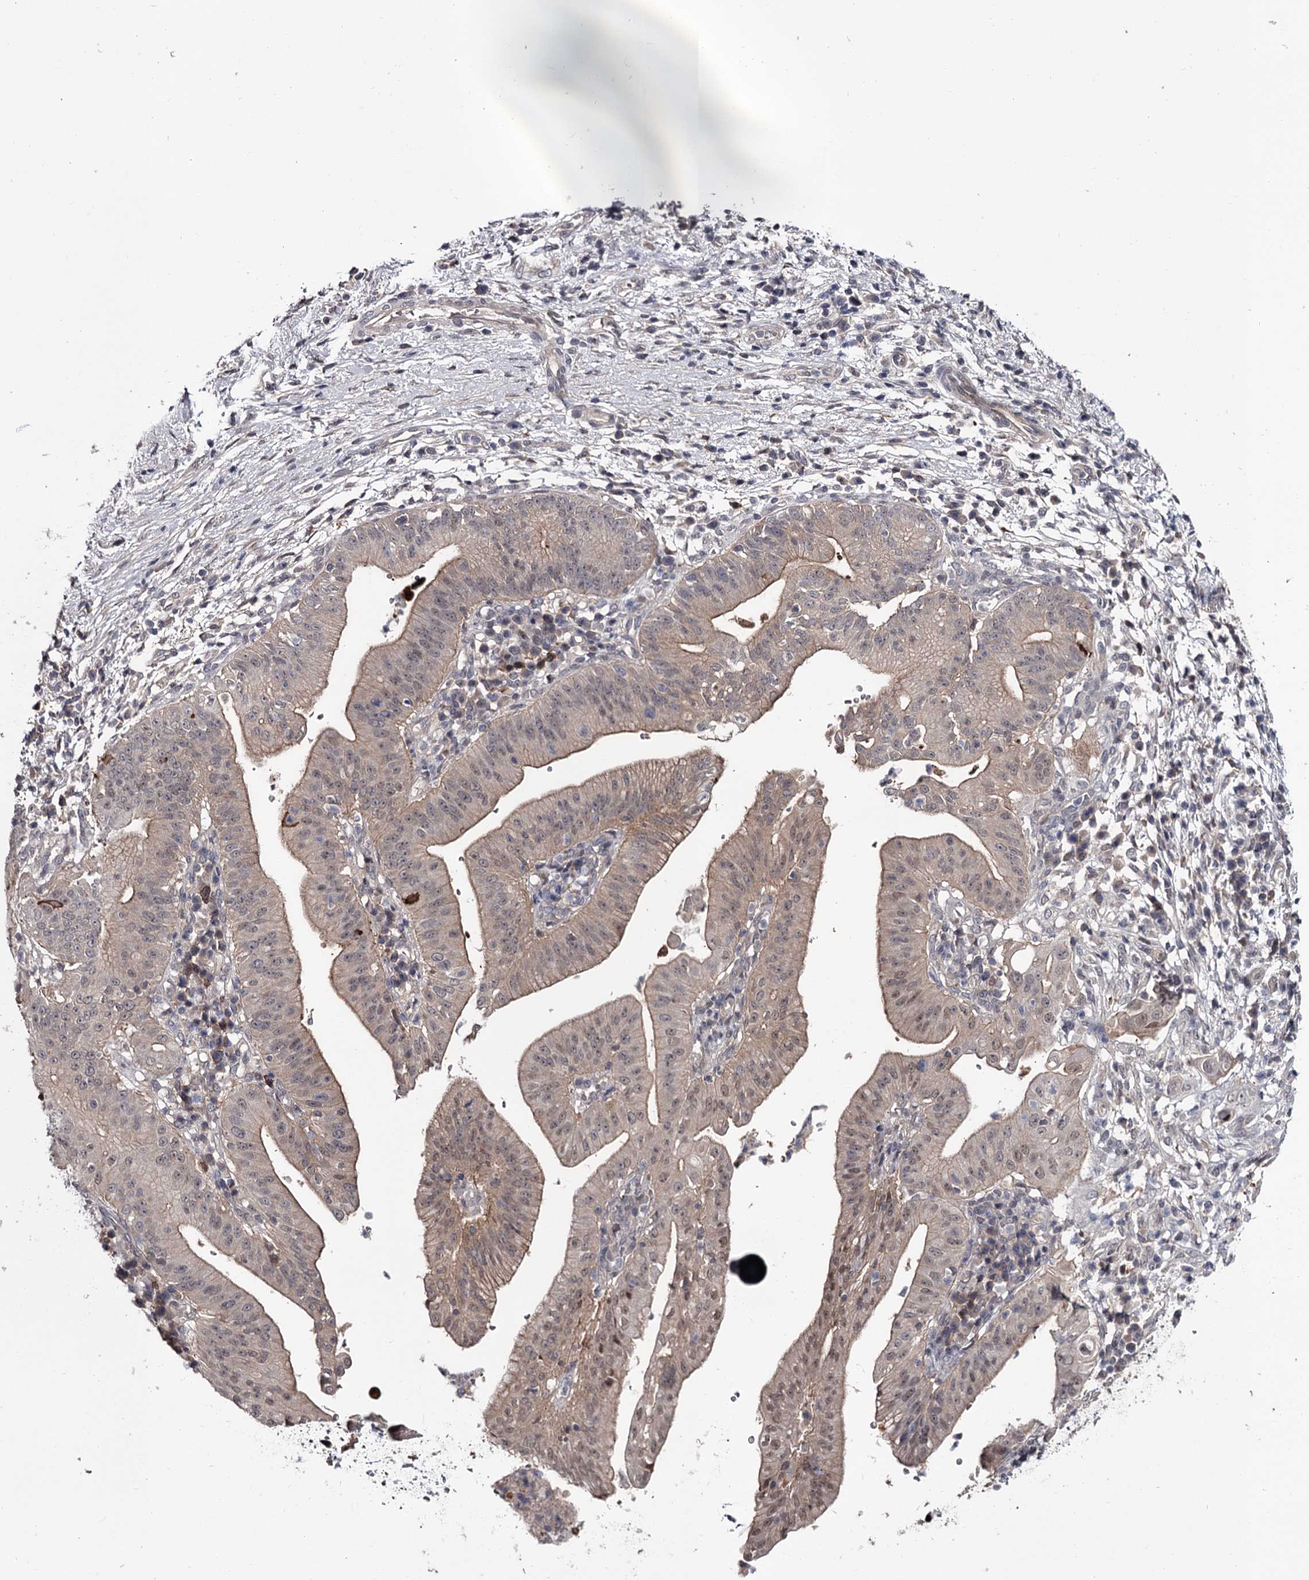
{"staining": {"intensity": "weak", "quantity": "<25%", "location": "cytoplasmic/membranous"}, "tissue": "pancreatic cancer", "cell_type": "Tumor cells", "image_type": "cancer", "snomed": [{"axis": "morphology", "description": "Adenocarcinoma, NOS"}, {"axis": "topography", "description": "Pancreas"}], "caption": "Immunohistochemistry (IHC) of pancreatic cancer (adenocarcinoma) displays no positivity in tumor cells.", "gene": "DAO", "patient": {"sex": "male", "age": 68}}